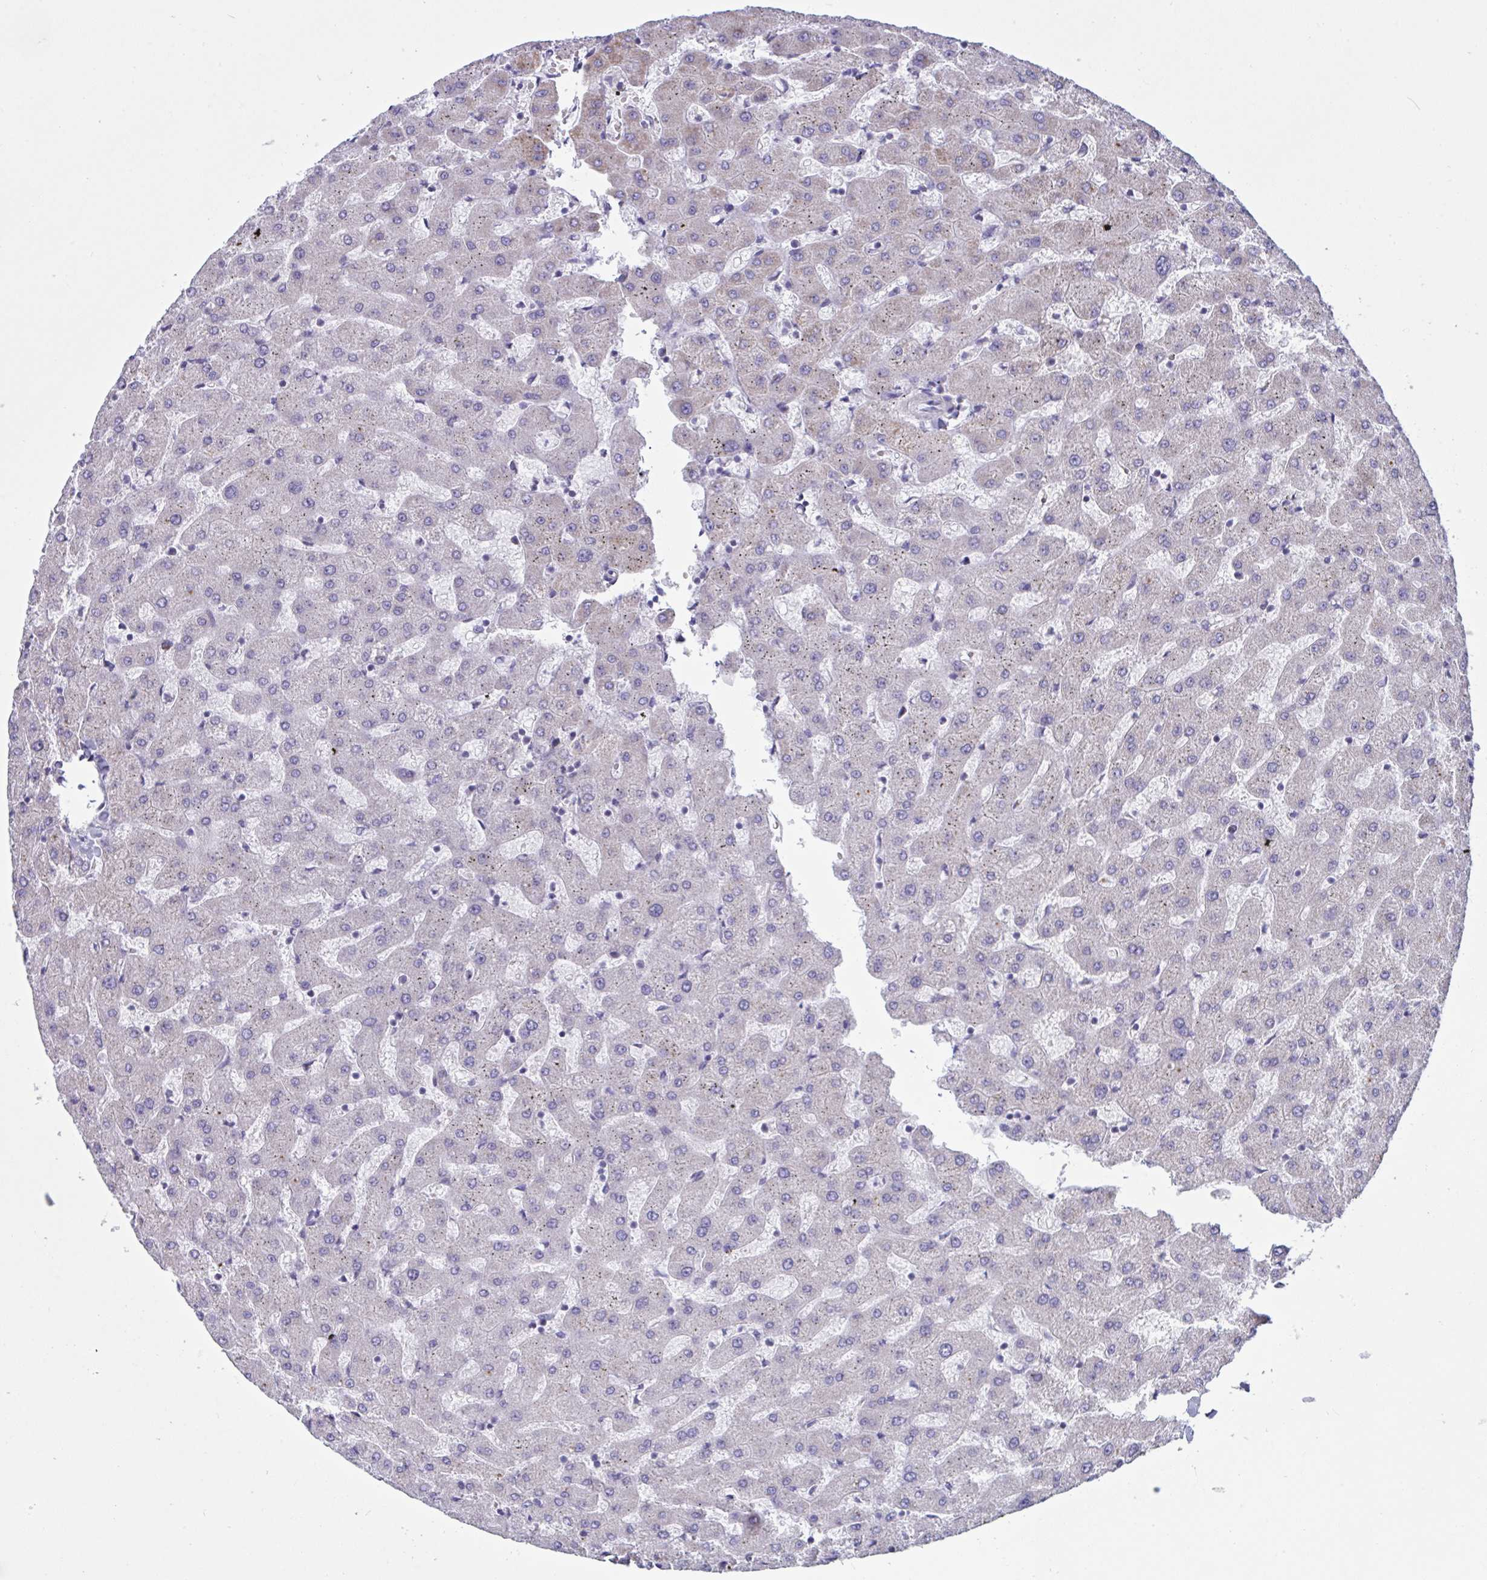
{"staining": {"intensity": "negative", "quantity": "none", "location": "none"}, "tissue": "liver", "cell_type": "Cholangiocytes", "image_type": "normal", "snomed": [{"axis": "morphology", "description": "Normal tissue, NOS"}, {"axis": "topography", "description": "Liver"}], "caption": "Cholangiocytes show no significant protein positivity in normal liver. (Immunohistochemistry, brightfield microscopy, high magnification).", "gene": "DOCK11", "patient": {"sex": "female", "age": 63}}